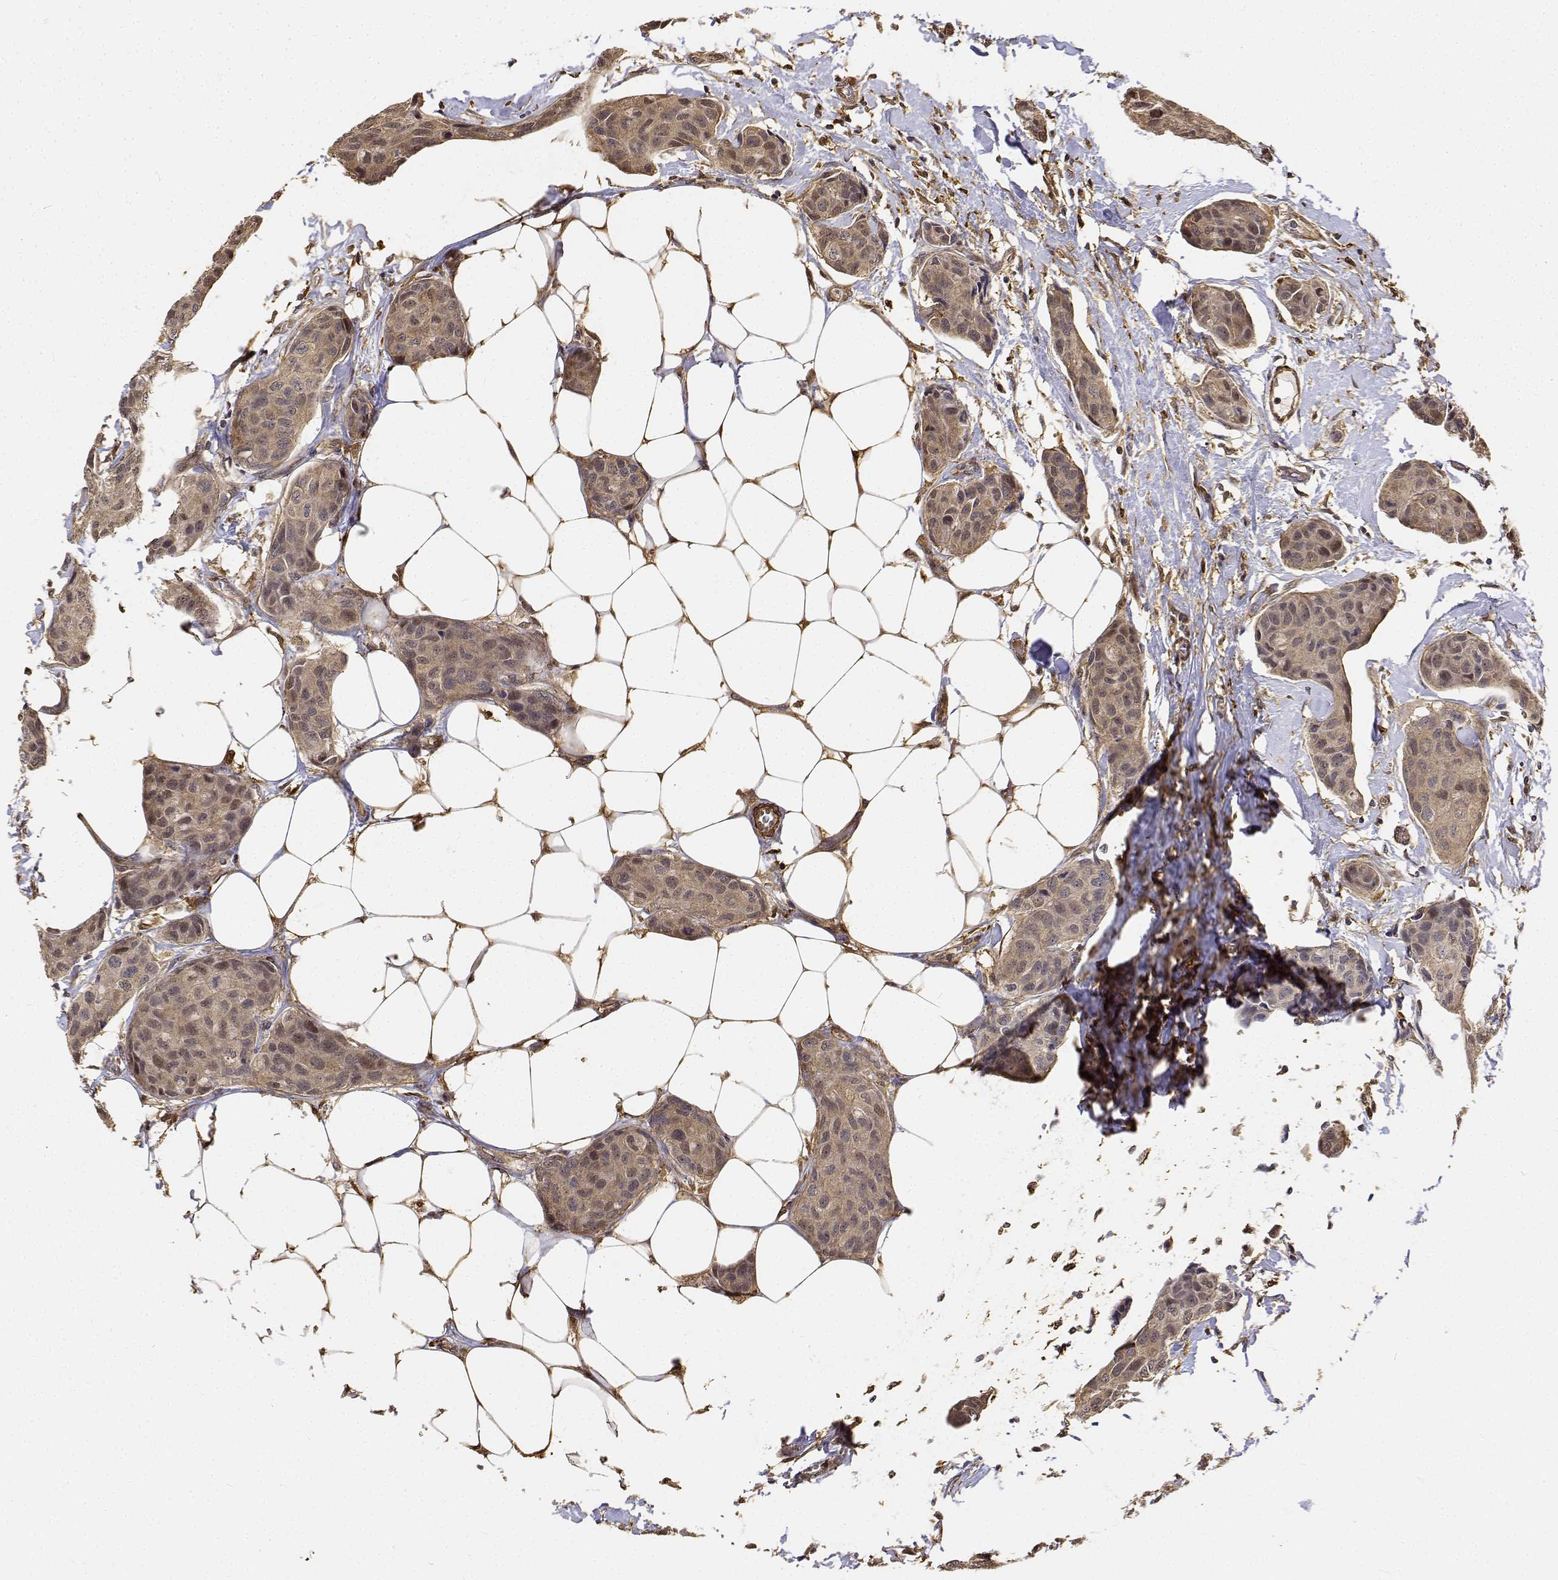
{"staining": {"intensity": "weak", "quantity": ">75%", "location": "cytoplasmic/membranous,nuclear"}, "tissue": "breast cancer", "cell_type": "Tumor cells", "image_type": "cancer", "snomed": [{"axis": "morphology", "description": "Duct carcinoma"}, {"axis": "topography", "description": "Breast"}], "caption": "There is low levels of weak cytoplasmic/membranous and nuclear staining in tumor cells of breast infiltrating ductal carcinoma, as demonstrated by immunohistochemical staining (brown color).", "gene": "PCID2", "patient": {"sex": "female", "age": 80}}